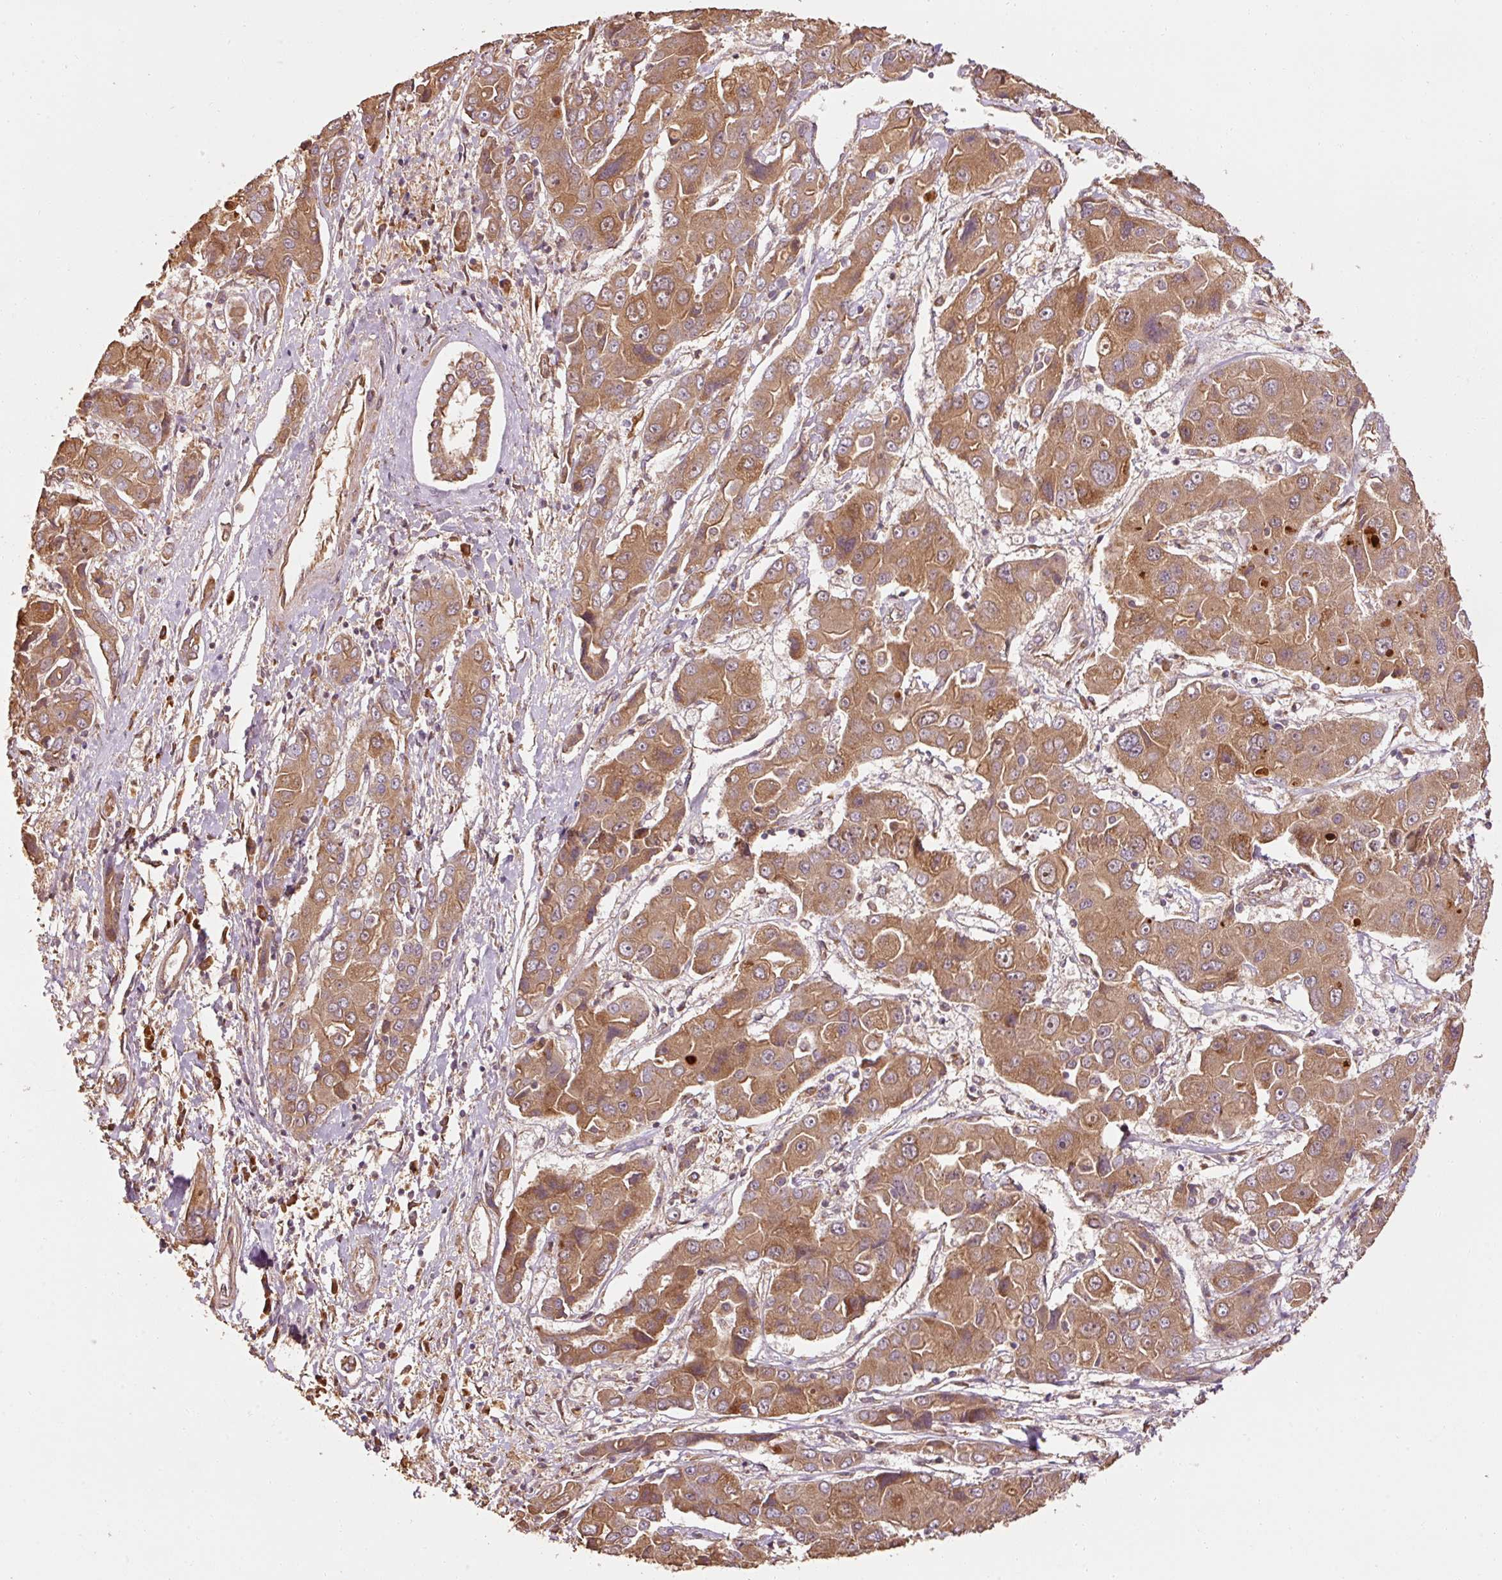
{"staining": {"intensity": "moderate", "quantity": ">75%", "location": "cytoplasmic/membranous"}, "tissue": "liver cancer", "cell_type": "Tumor cells", "image_type": "cancer", "snomed": [{"axis": "morphology", "description": "Cholangiocarcinoma"}, {"axis": "topography", "description": "Liver"}], "caption": "This is an image of immunohistochemistry (IHC) staining of liver cancer (cholangiocarcinoma), which shows moderate expression in the cytoplasmic/membranous of tumor cells.", "gene": "EFHC1", "patient": {"sex": "male", "age": 67}}